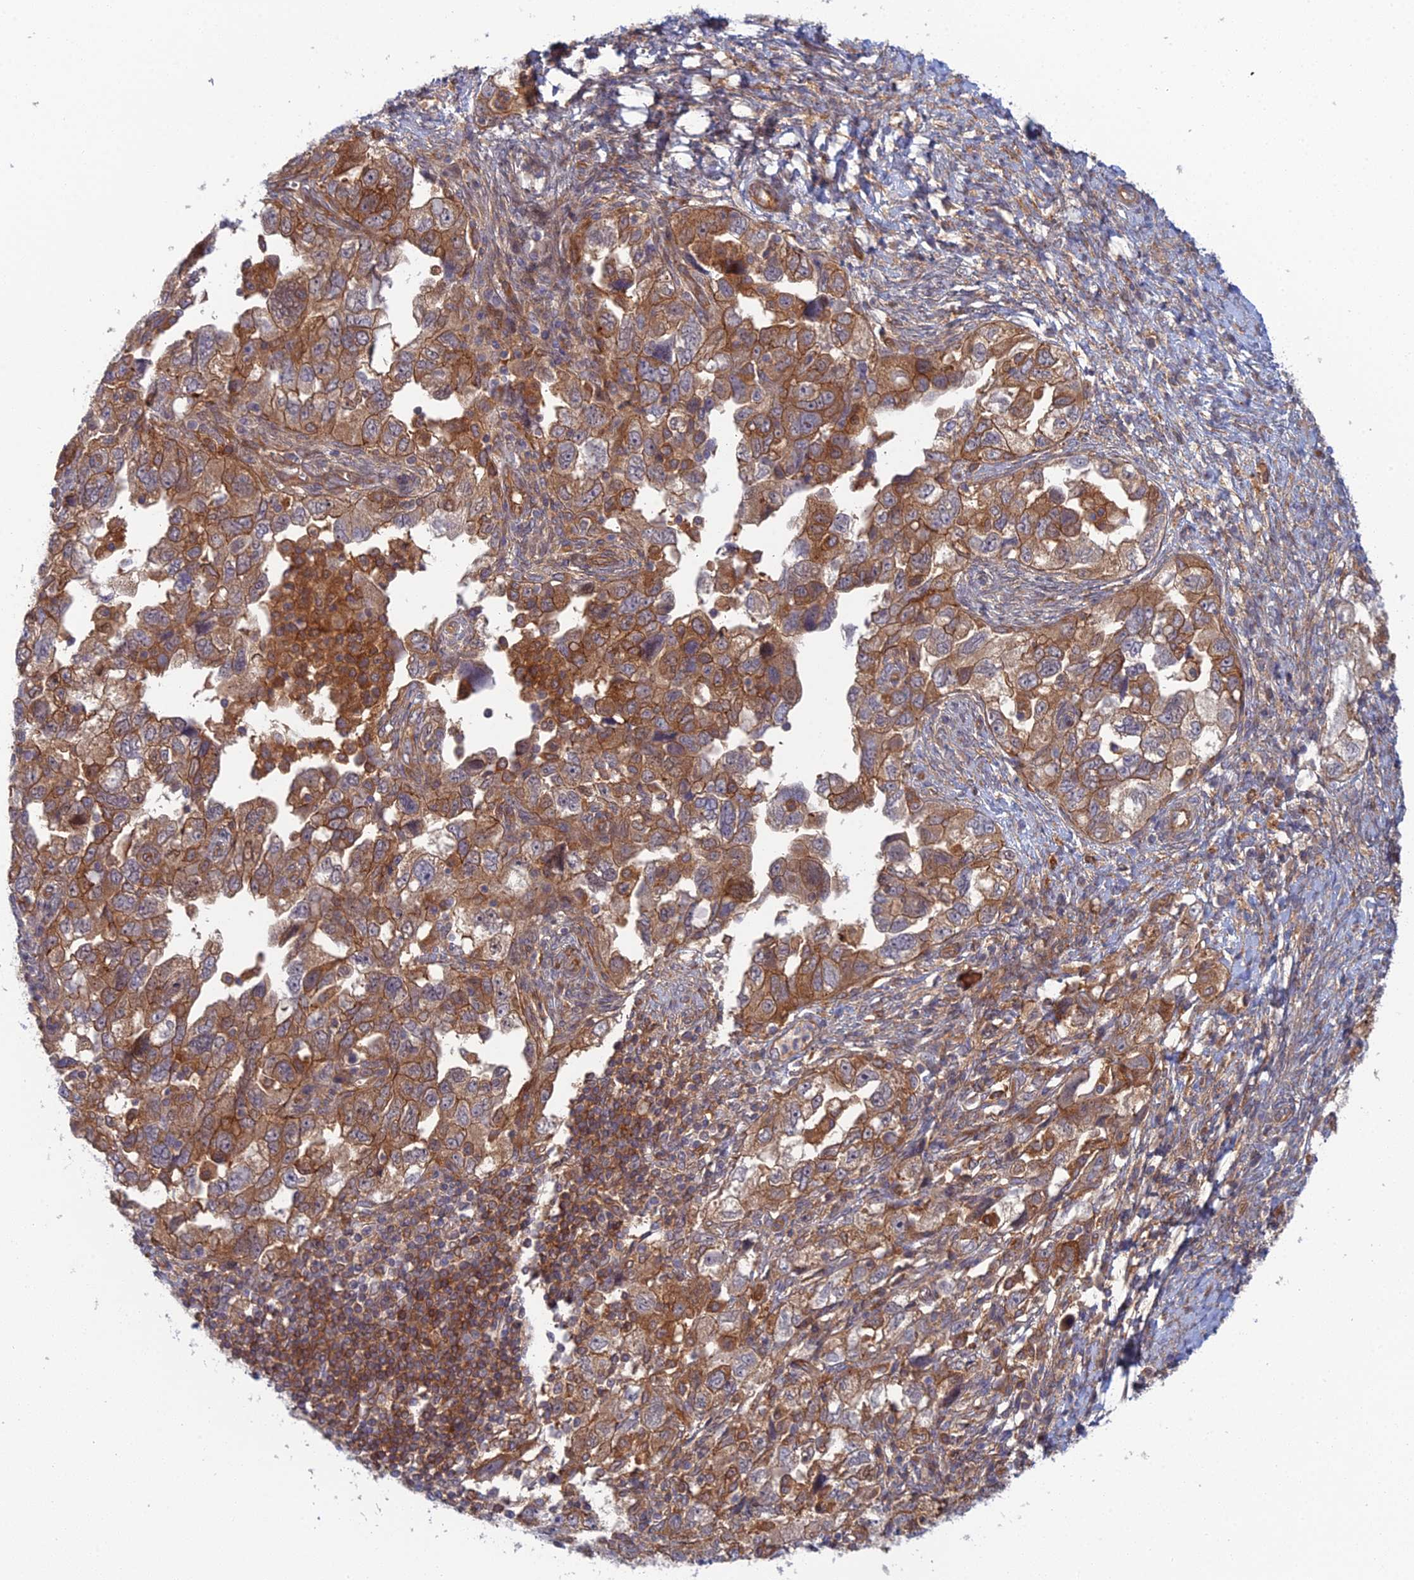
{"staining": {"intensity": "moderate", "quantity": ">75%", "location": "cytoplasmic/membranous"}, "tissue": "ovarian cancer", "cell_type": "Tumor cells", "image_type": "cancer", "snomed": [{"axis": "morphology", "description": "Carcinoma, NOS"}, {"axis": "morphology", "description": "Cystadenocarcinoma, serous, NOS"}, {"axis": "topography", "description": "Ovary"}], "caption": "Tumor cells display medium levels of moderate cytoplasmic/membranous staining in about >75% of cells in human ovarian cancer (serous cystadenocarcinoma). (DAB (3,3'-diaminobenzidine) IHC with brightfield microscopy, high magnification).", "gene": "ABHD1", "patient": {"sex": "female", "age": 69}}